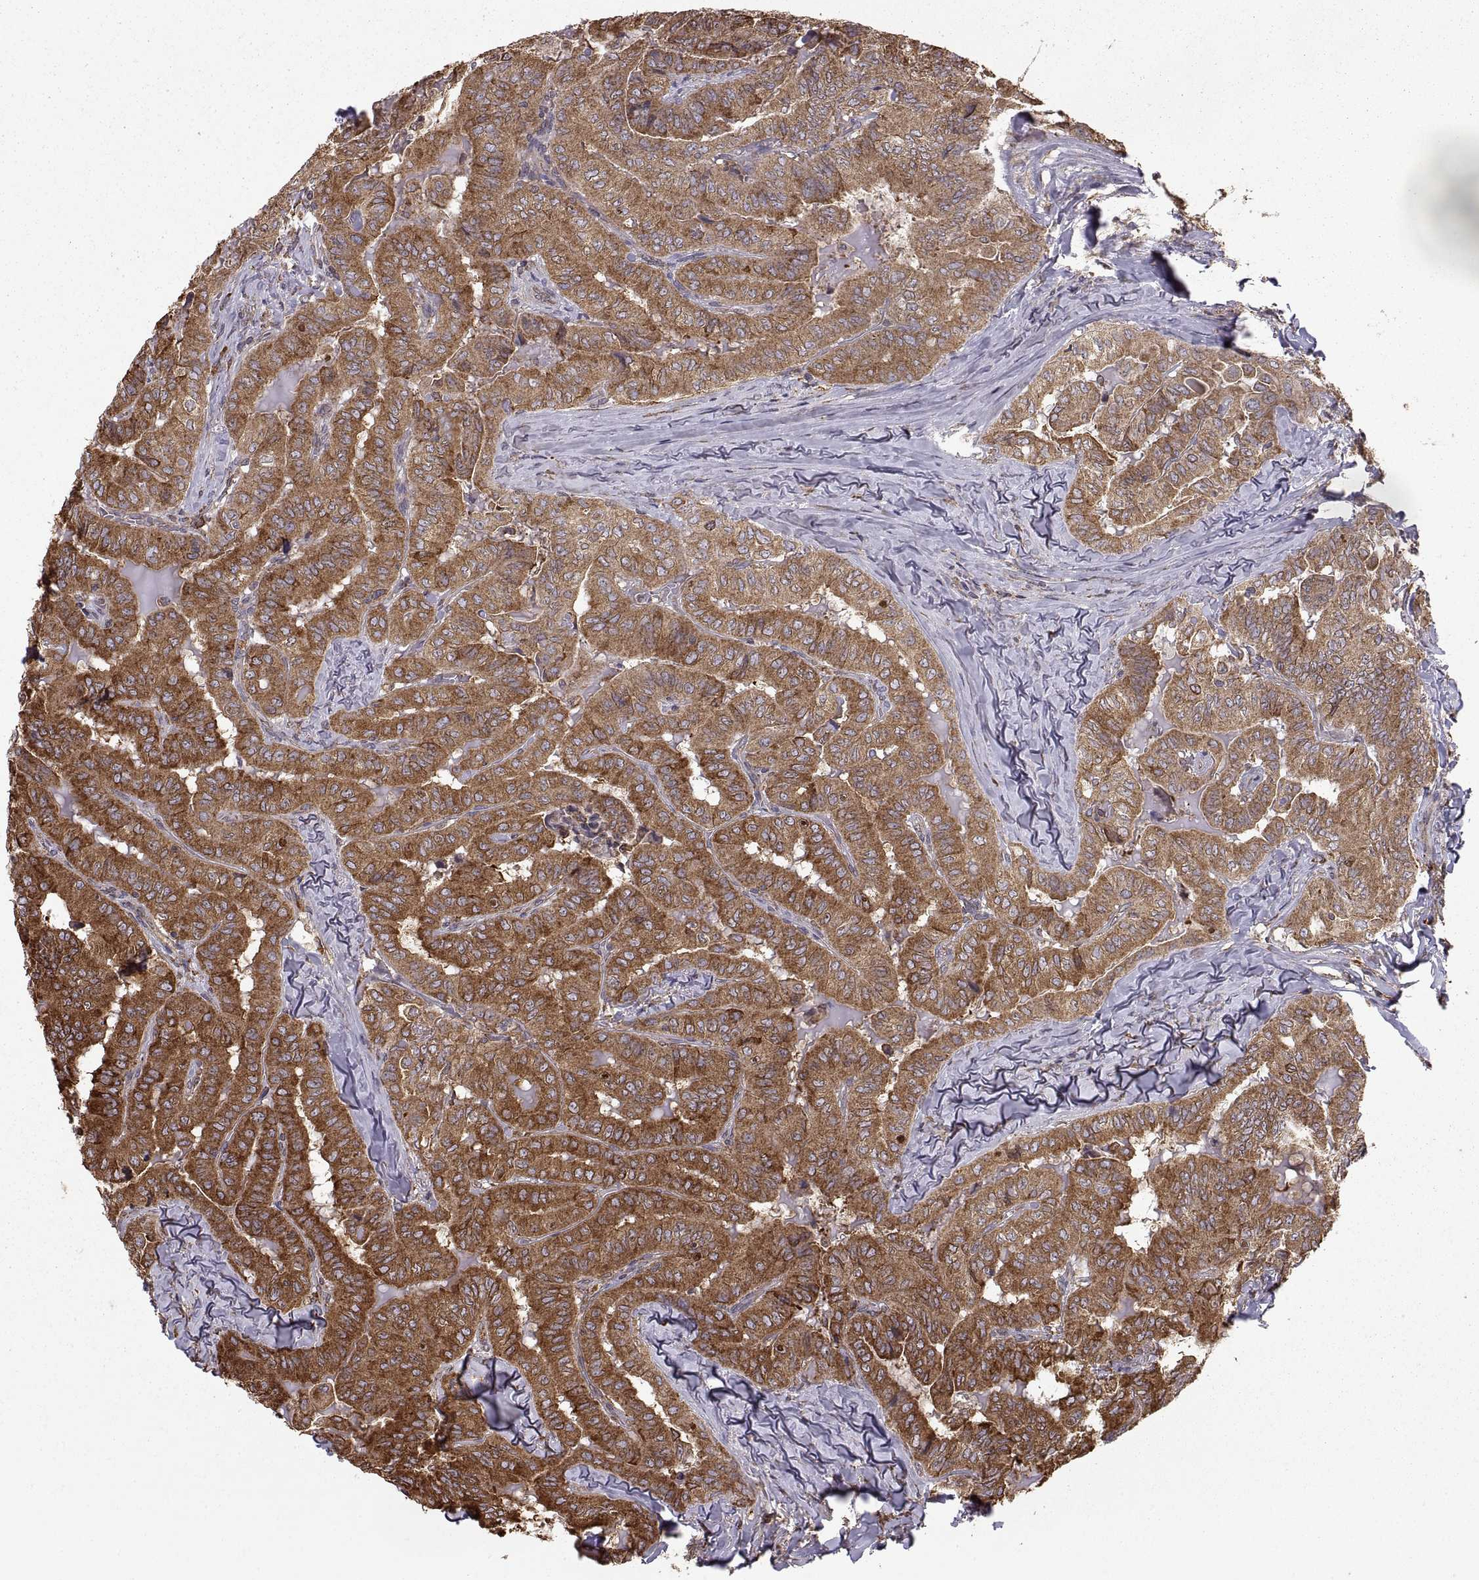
{"staining": {"intensity": "strong", "quantity": "25%-75%", "location": "cytoplasmic/membranous"}, "tissue": "thyroid cancer", "cell_type": "Tumor cells", "image_type": "cancer", "snomed": [{"axis": "morphology", "description": "Papillary adenocarcinoma, NOS"}, {"axis": "topography", "description": "Thyroid gland"}], "caption": "Protein expression by immunohistochemistry exhibits strong cytoplasmic/membranous staining in about 25%-75% of tumor cells in thyroid cancer (papillary adenocarcinoma).", "gene": "PDIA3", "patient": {"sex": "female", "age": 68}}